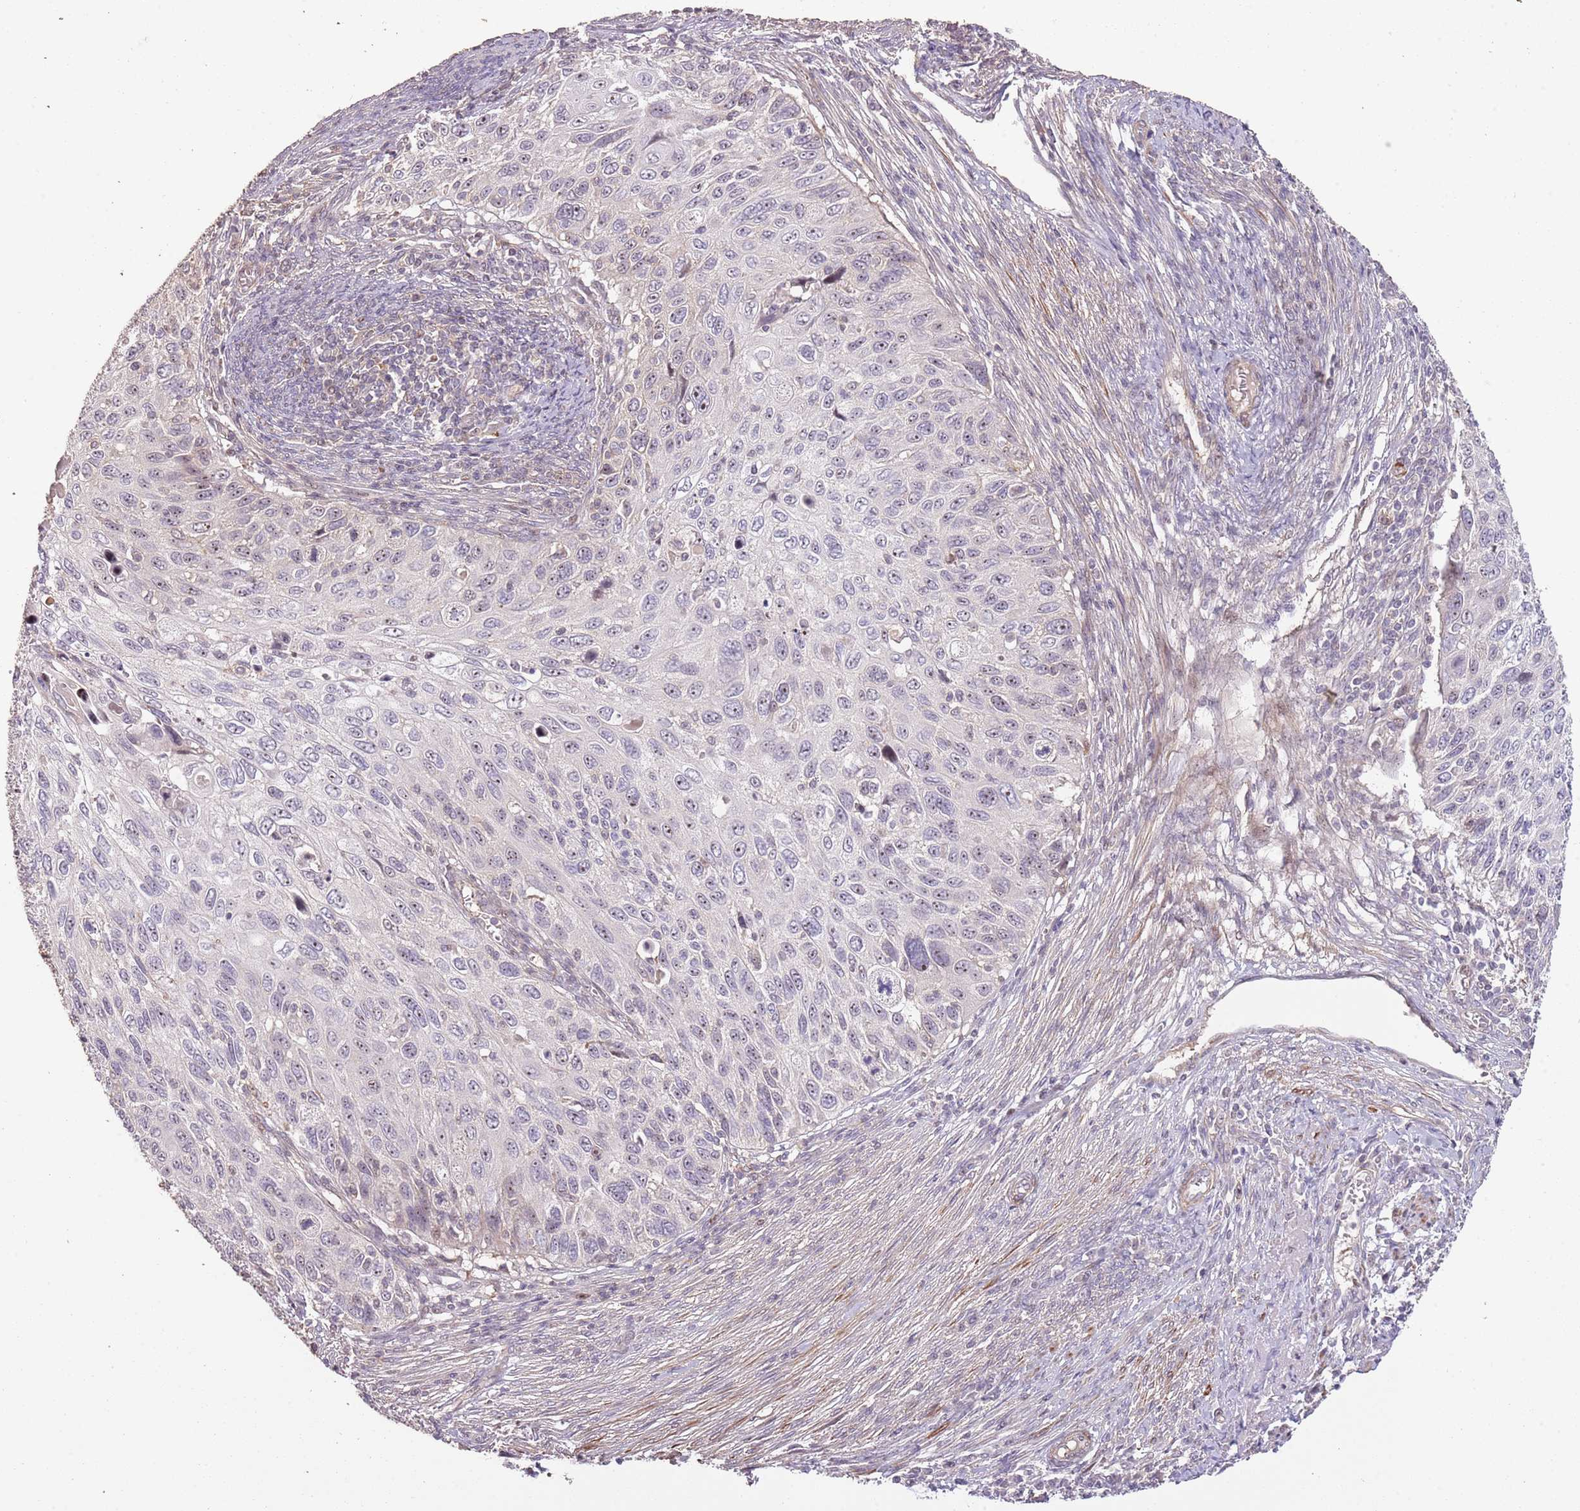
{"staining": {"intensity": "negative", "quantity": "none", "location": "none"}, "tissue": "cervical cancer", "cell_type": "Tumor cells", "image_type": "cancer", "snomed": [{"axis": "morphology", "description": "Squamous cell carcinoma, NOS"}, {"axis": "topography", "description": "Cervix"}], "caption": "An image of human cervical cancer is negative for staining in tumor cells.", "gene": "ADTRP", "patient": {"sex": "female", "age": 70}}